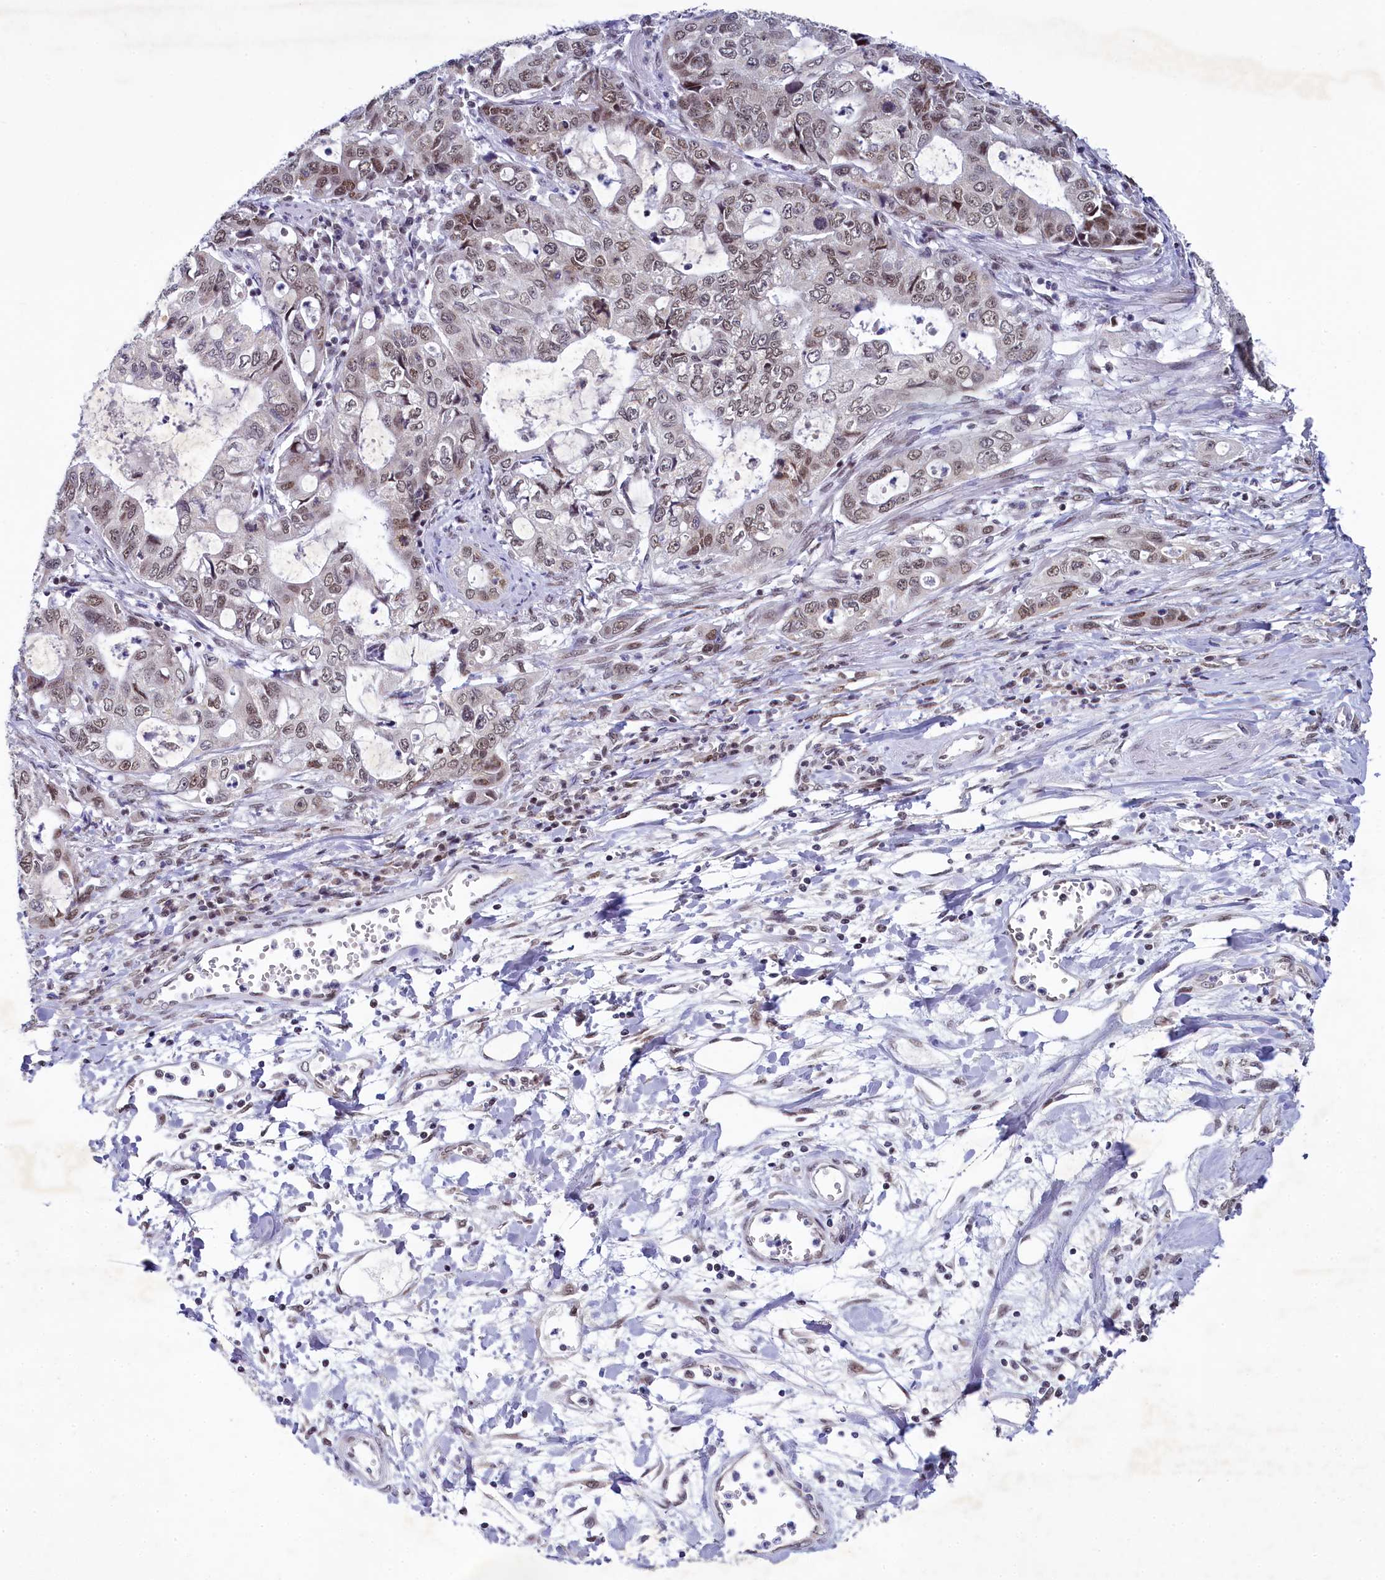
{"staining": {"intensity": "moderate", "quantity": "25%-75%", "location": "nuclear"}, "tissue": "stomach cancer", "cell_type": "Tumor cells", "image_type": "cancer", "snomed": [{"axis": "morphology", "description": "Adenocarcinoma, NOS"}, {"axis": "topography", "description": "Stomach, upper"}], "caption": "An image of stomach adenocarcinoma stained for a protein demonstrates moderate nuclear brown staining in tumor cells.", "gene": "PPHLN1", "patient": {"sex": "female", "age": 52}}